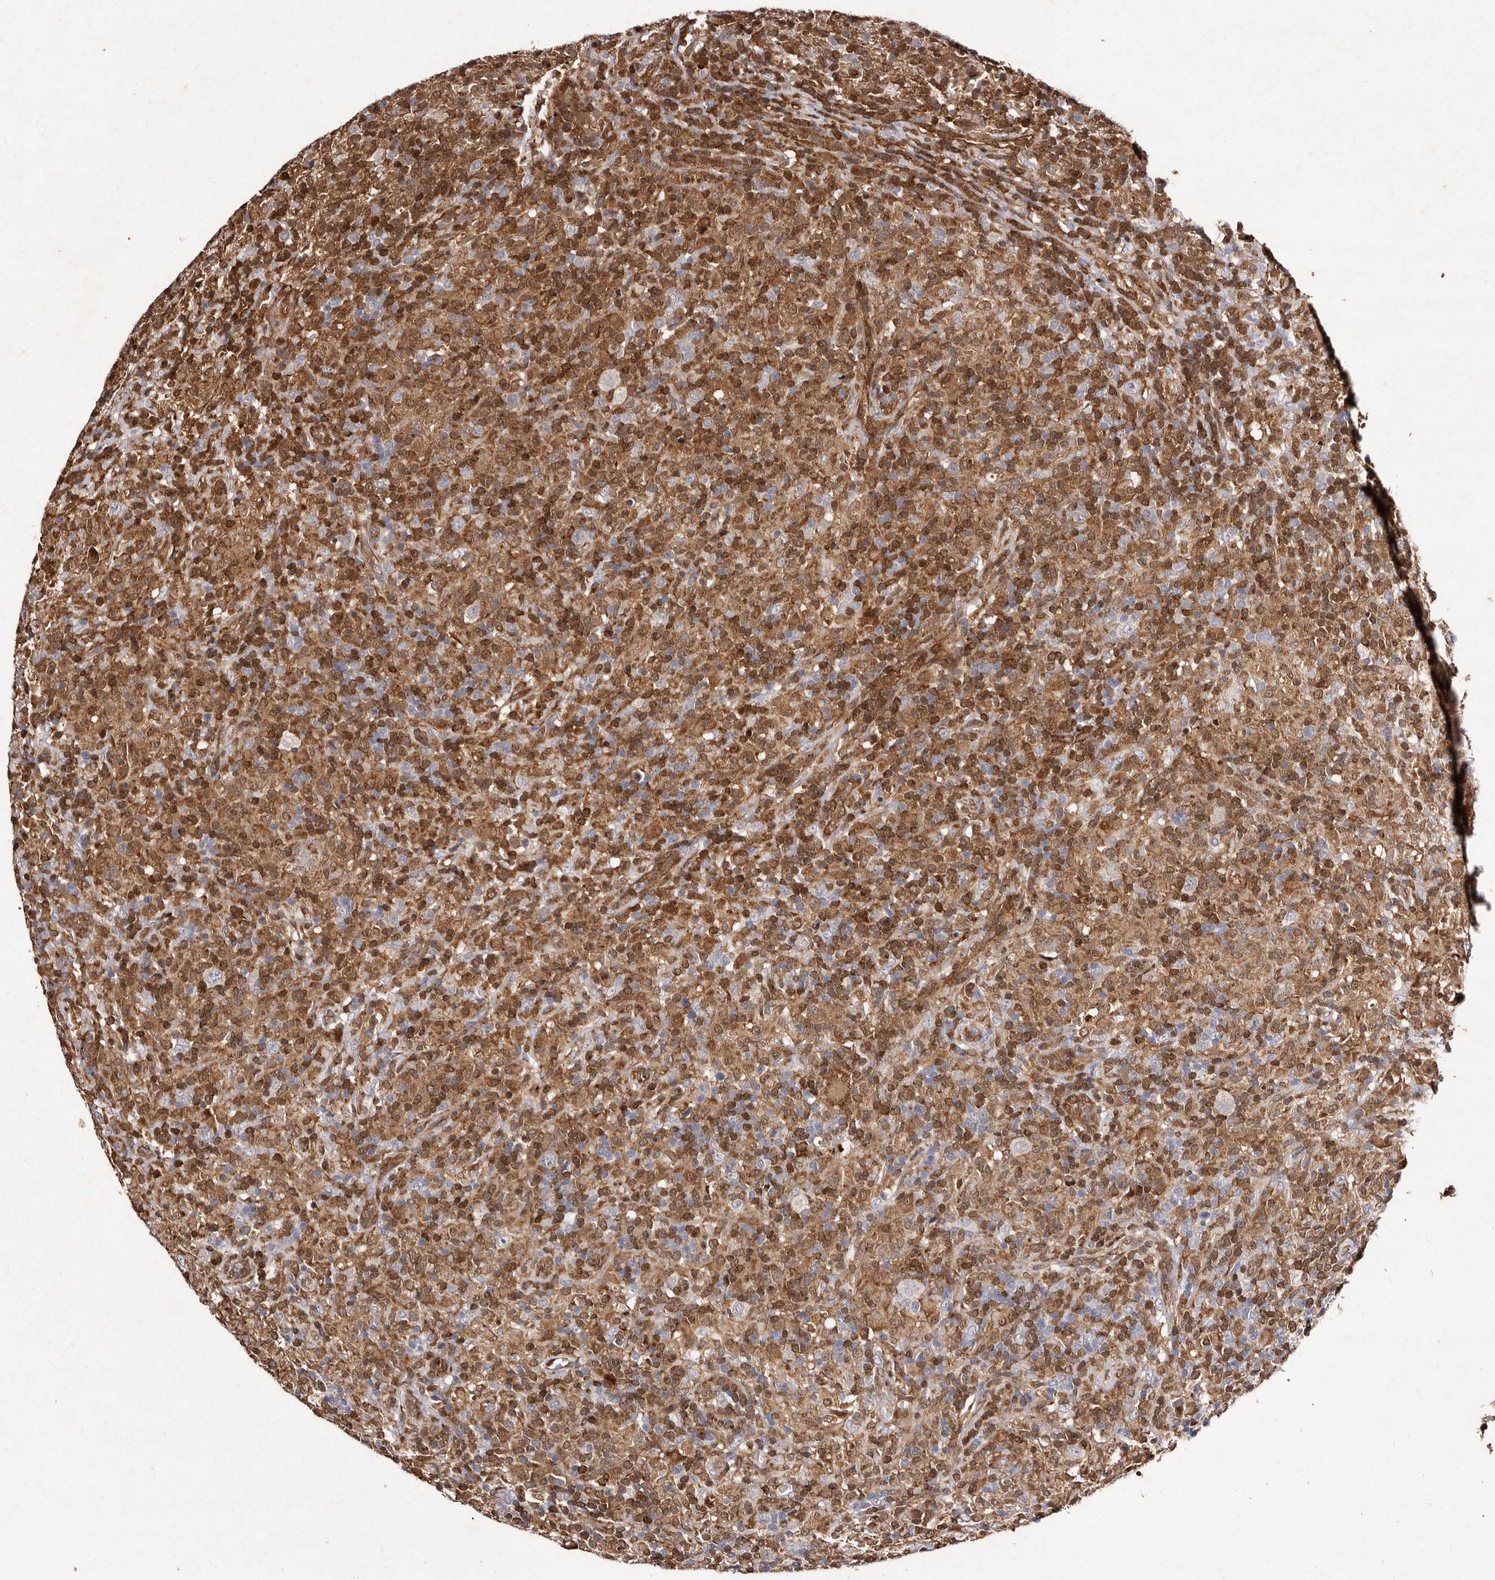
{"staining": {"intensity": "negative", "quantity": "none", "location": "none"}, "tissue": "lymphoma", "cell_type": "Tumor cells", "image_type": "cancer", "snomed": [{"axis": "morphology", "description": "Hodgkin's disease, NOS"}, {"axis": "topography", "description": "Lymph node"}], "caption": "Histopathology image shows no protein staining in tumor cells of Hodgkin's disease tissue.", "gene": "GIMAP4", "patient": {"sex": "male", "age": 70}}